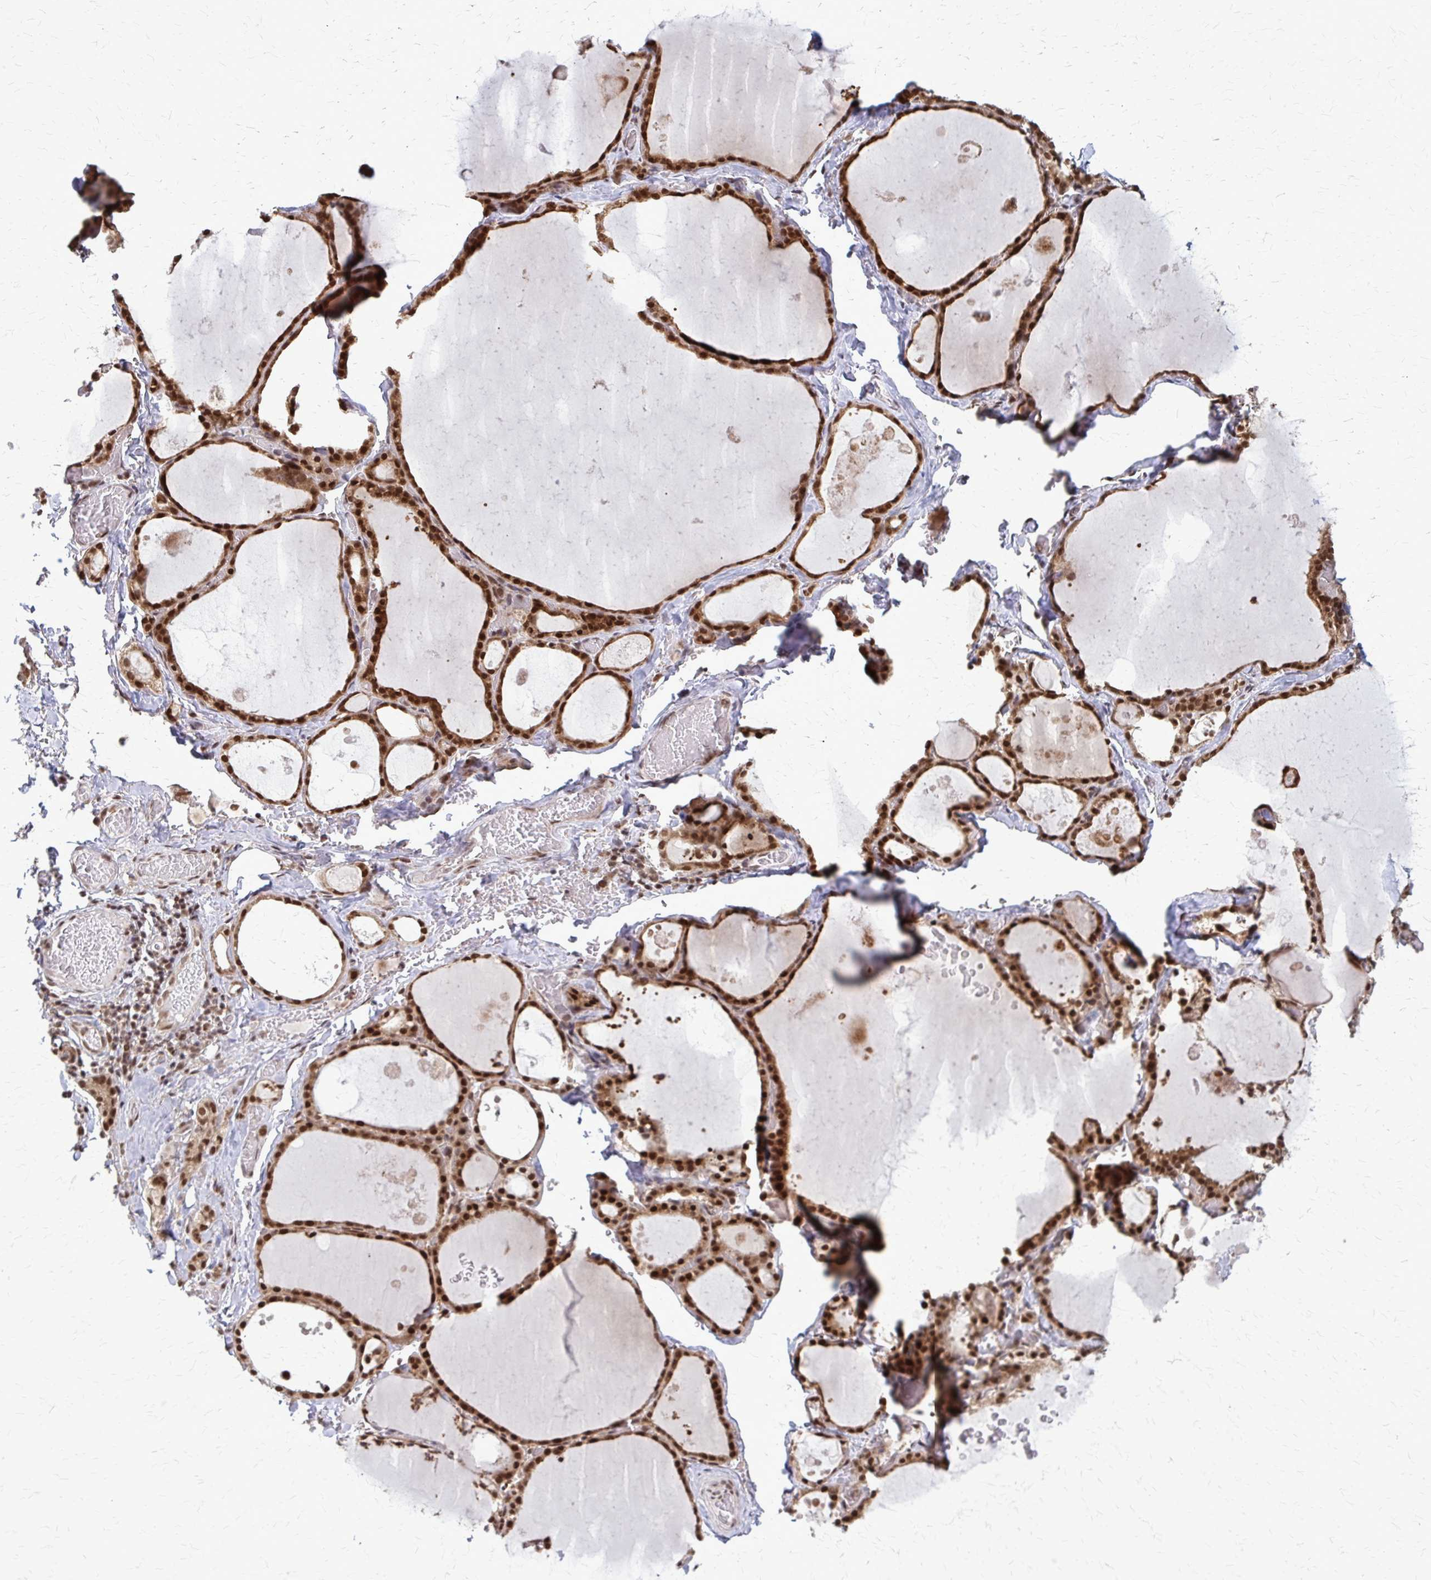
{"staining": {"intensity": "strong", "quantity": ">75%", "location": "cytoplasmic/membranous,nuclear"}, "tissue": "thyroid gland", "cell_type": "Glandular cells", "image_type": "normal", "snomed": [{"axis": "morphology", "description": "Normal tissue, NOS"}, {"axis": "topography", "description": "Thyroid gland"}], "caption": "Immunohistochemical staining of normal thyroid gland demonstrates strong cytoplasmic/membranous,nuclear protein positivity in approximately >75% of glandular cells. Ihc stains the protein of interest in brown and the nuclei are stained blue.", "gene": "HDAC3", "patient": {"sex": "male", "age": 56}}